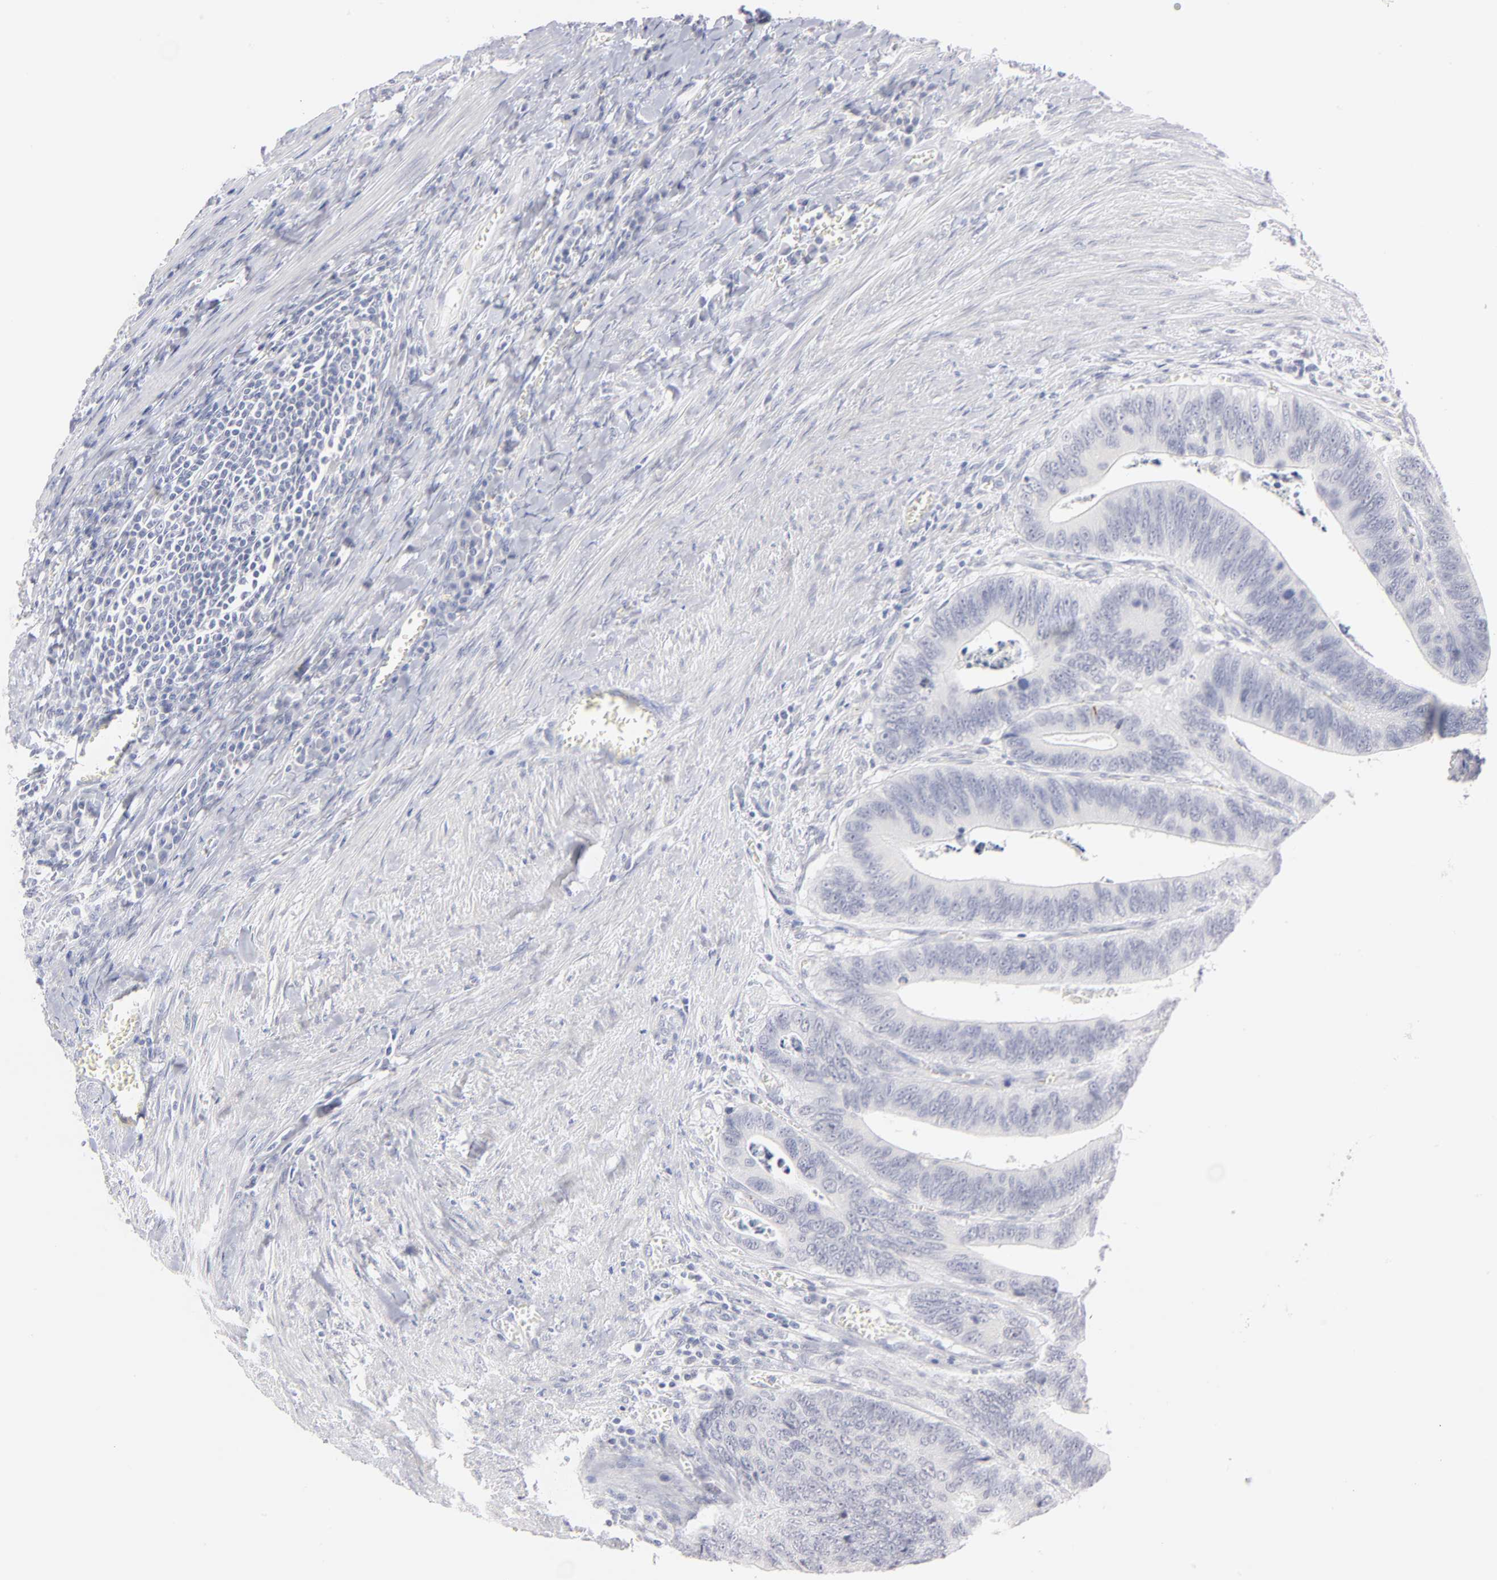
{"staining": {"intensity": "negative", "quantity": "none", "location": "none"}, "tissue": "colorectal cancer", "cell_type": "Tumor cells", "image_type": "cancer", "snomed": [{"axis": "morphology", "description": "Adenocarcinoma, NOS"}, {"axis": "topography", "description": "Colon"}], "caption": "High magnification brightfield microscopy of colorectal cancer (adenocarcinoma) stained with DAB (3,3'-diaminobenzidine) (brown) and counterstained with hematoxylin (blue): tumor cells show no significant staining. Brightfield microscopy of IHC stained with DAB (brown) and hematoxylin (blue), captured at high magnification.", "gene": "KHNYN", "patient": {"sex": "male", "age": 72}}